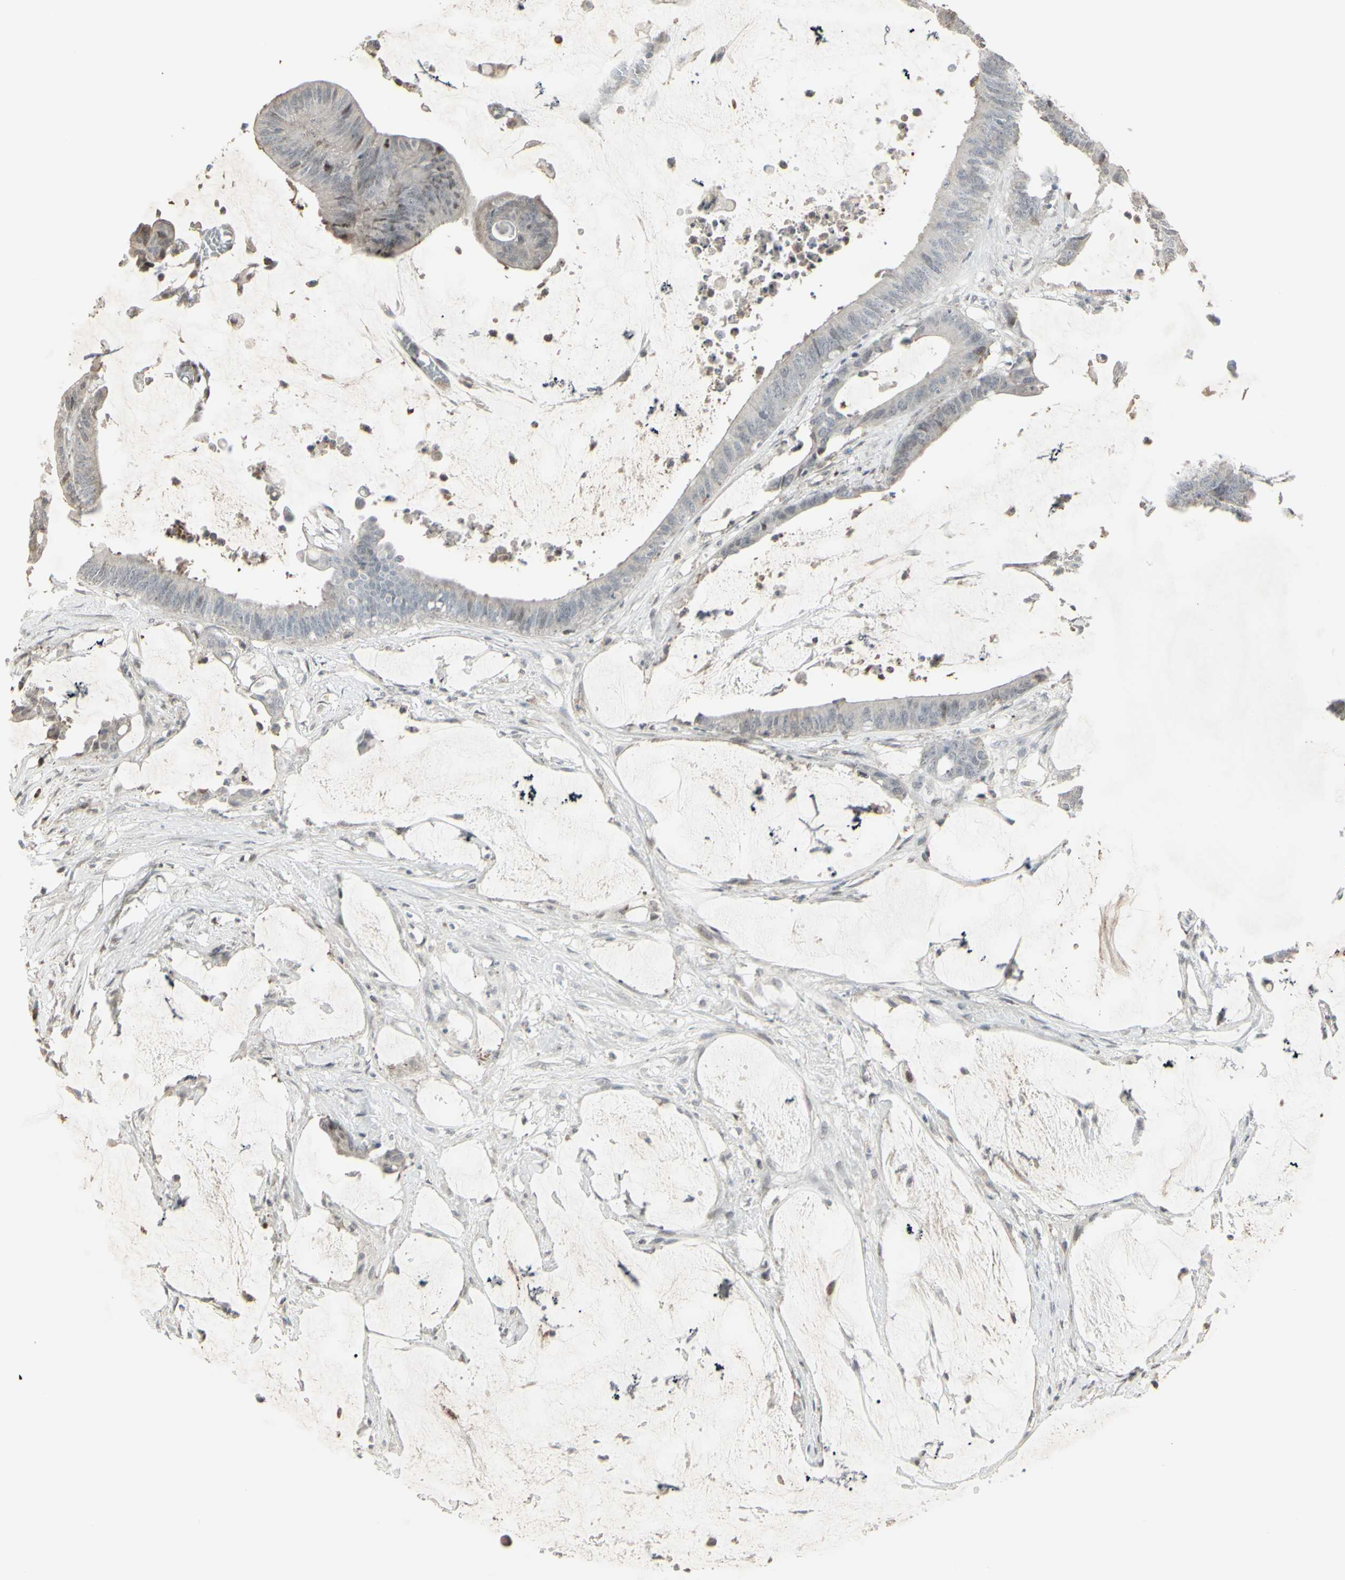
{"staining": {"intensity": "negative", "quantity": "none", "location": "none"}, "tissue": "colorectal cancer", "cell_type": "Tumor cells", "image_type": "cancer", "snomed": [{"axis": "morphology", "description": "Adenocarcinoma, NOS"}, {"axis": "topography", "description": "Rectum"}], "caption": "This is an immunohistochemistry image of colorectal adenocarcinoma. There is no positivity in tumor cells.", "gene": "CD33", "patient": {"sex": "female", "age": 66}}